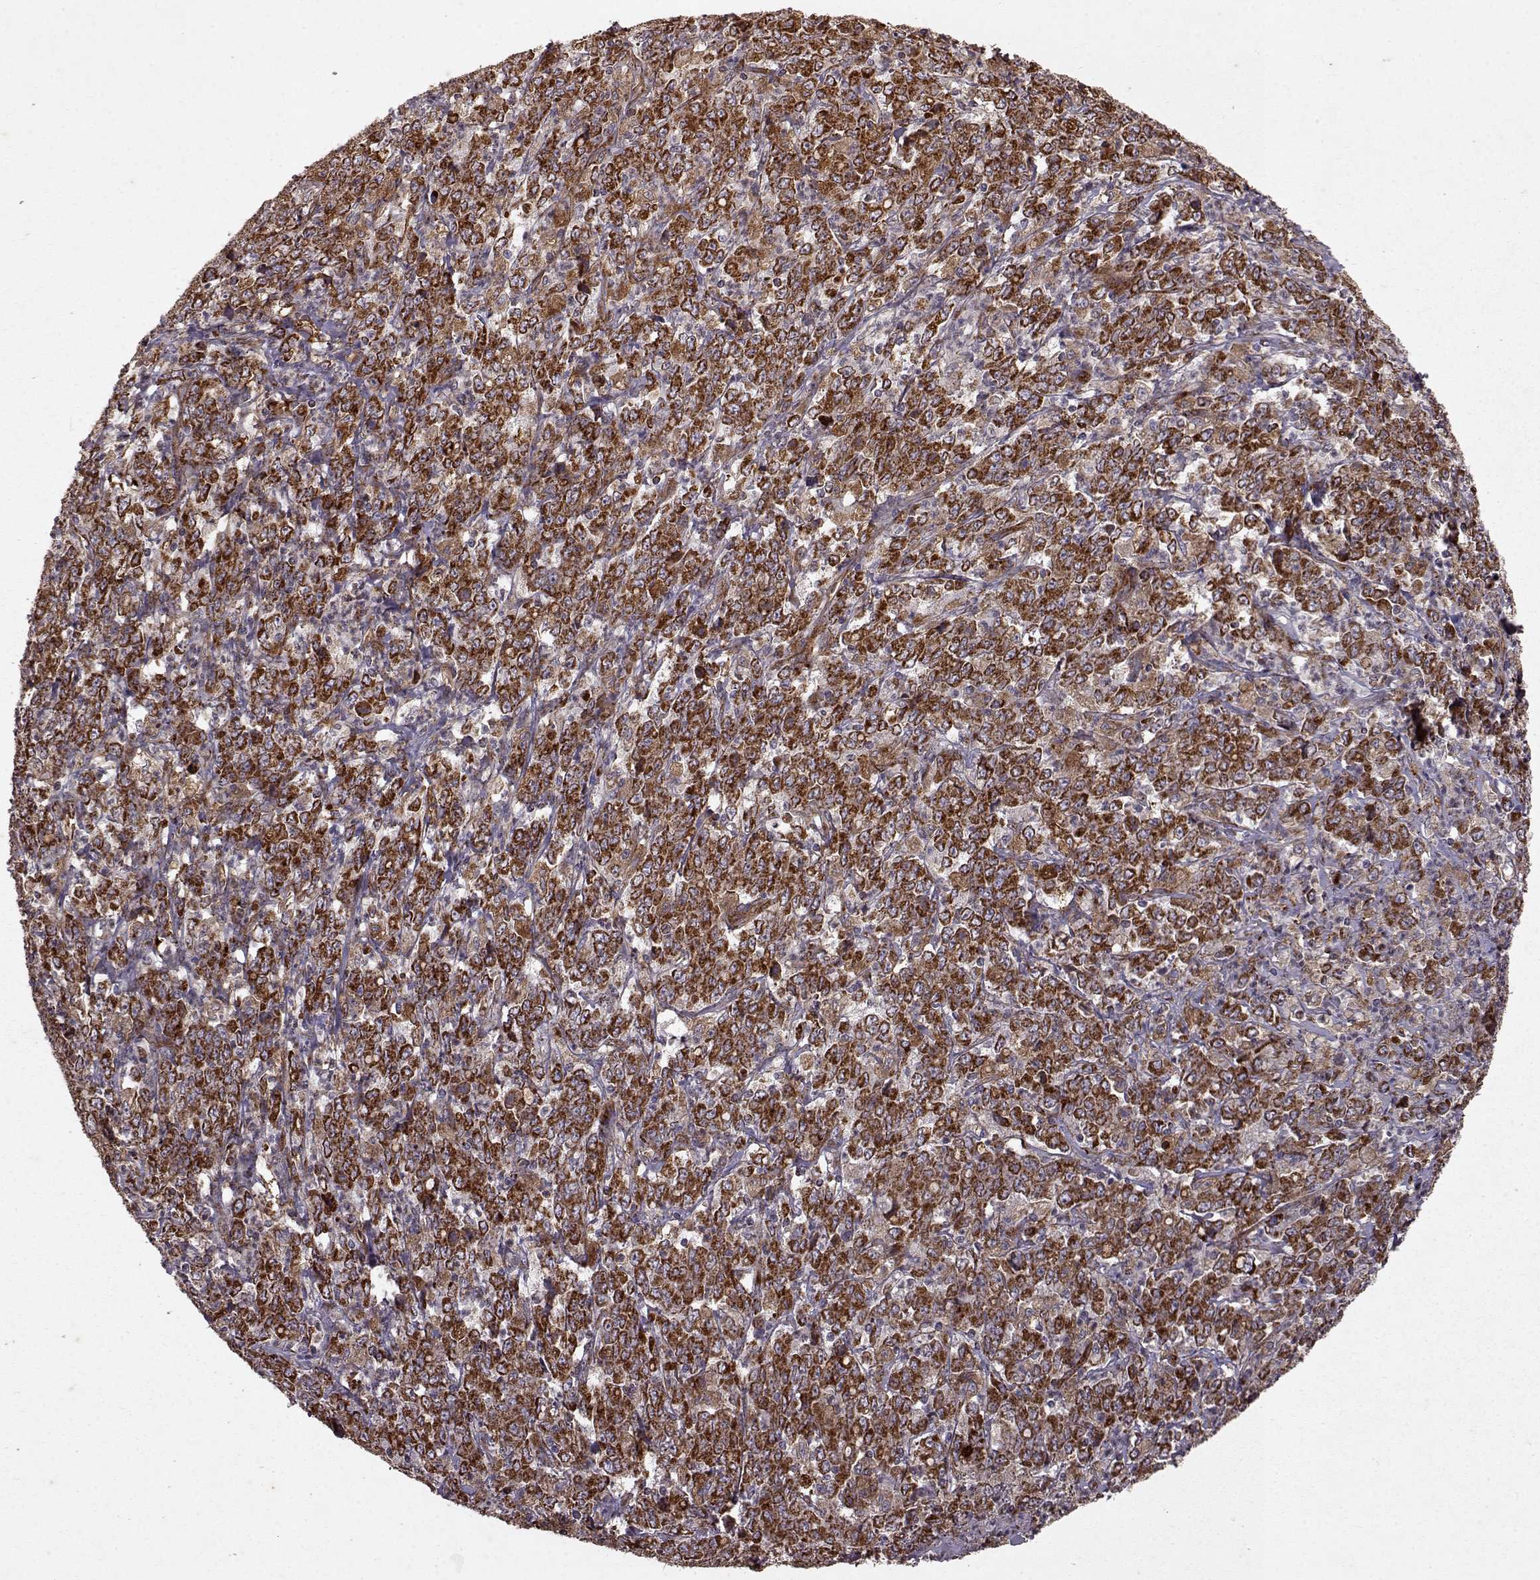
{"staining": {"intensity": "strong", "quantity": "25%-75%", "location": "cytoplasmic/membranous"}, "tissue": "stomach cancer", "cell_type": "Tumor cells", "image_type": "cancer", "snomed": [{"axis": "morphology", "description": "Adenocarcinoma, NOS"}, {"axis": "topography", "description": "Stomach, lower"}], "caption": "Immunohistochemistry of stomach adenocarcinoma shows high levels of strong cytoplasmic/membranous positivity in about 25%-75% of tumor cells.", "gene": "FXN", "patient": {"sex": "female", "age": 71}}